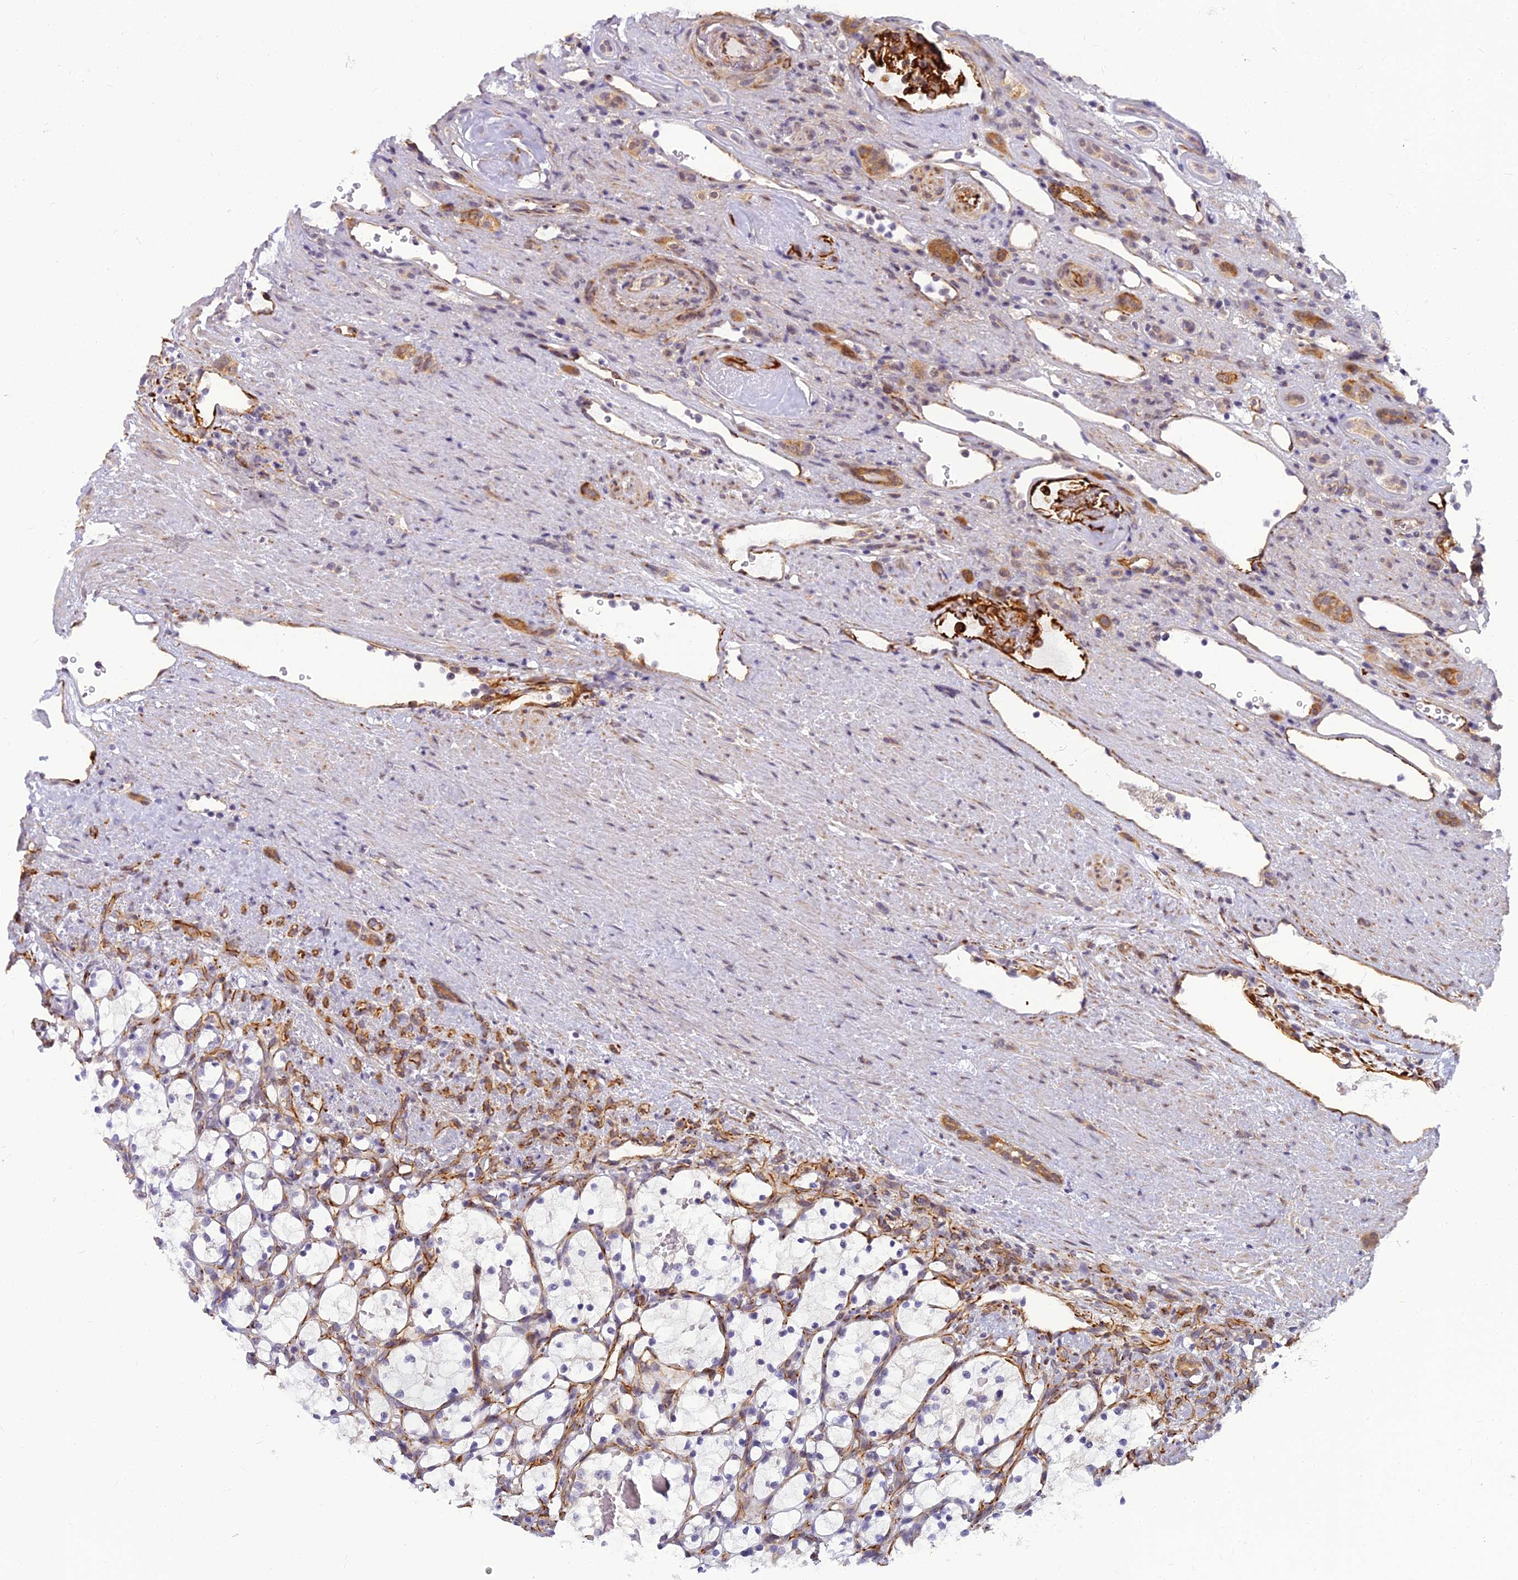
{"staining": {"intensity": "negative", "quantity": "none", "location": "none"}, "tissue": "renal cancer", "cell_type": "Tumor cells", "image_type": "cancer", "snomed": [{"axis": "morphology", "description": "Adenocarcinoma, NOS"}, {"axis": "topography", "description": "Kidney"}], "caption": "Adenocarcinoma (renal) was stained to show a protein in brown. There is no significant staining in tumor cells.", "gene": "RGL3", "patient": {"sex": "female", "age": 69}}